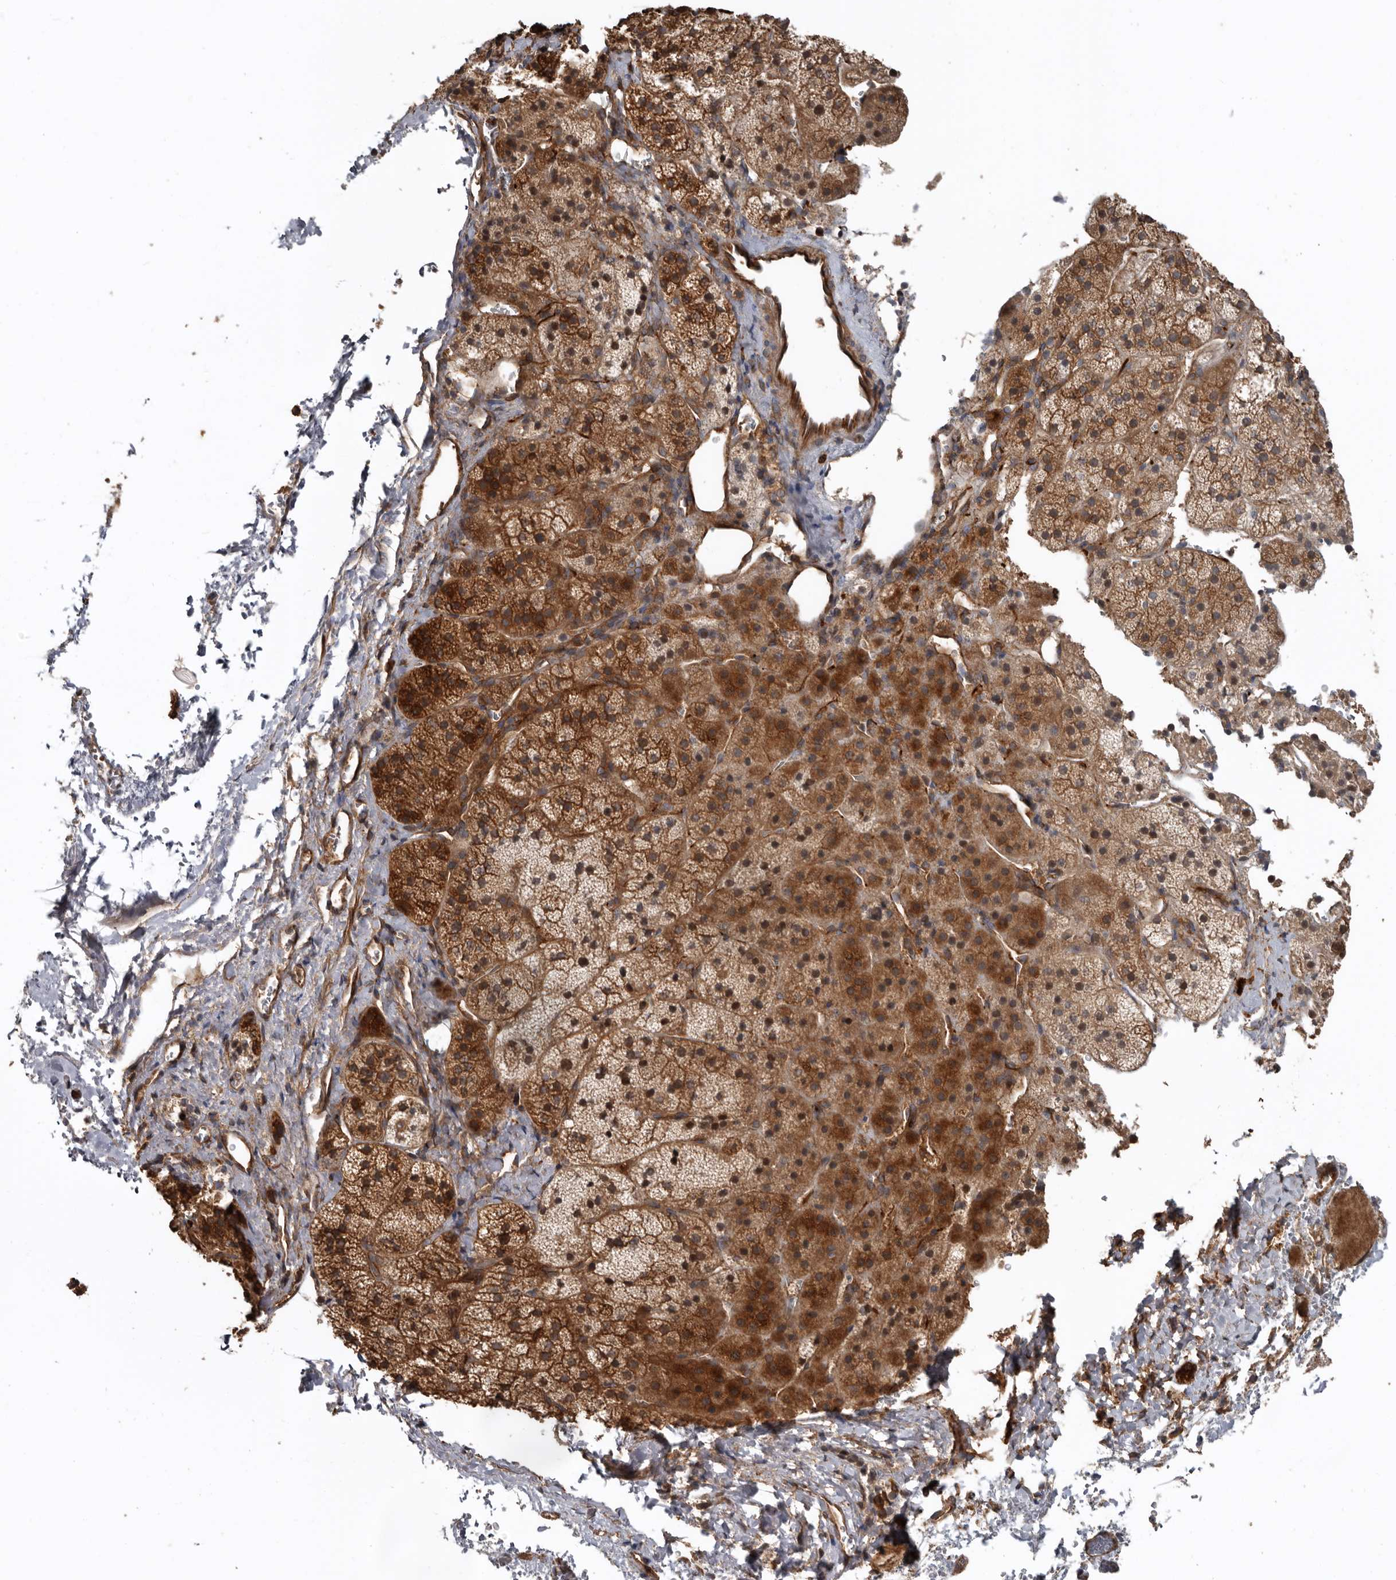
{"staining": {"intensity": "moderate", "quantity": ">75%", "location": "cytoplasmic/membranous"}, "tissue": "adrenal gland", "cell_type": "Glandular cells", "image_type": "normal", "snomed": [{"axis": "morphology", "description": "Normal tissue, NOS"}, {"axis": "topography", "description": "Adrenal gland"}], "caption": "Brown immunohistochemical staining in unremarkable human adrenal gland shows moderate cytoplasmic/membranous positivity in approximately >75% of glandular cells. (DAB (3,3'-diaminobenzidine) IHC, brown staining for protein, blue staining for nuclei).", "gene": "EXOC3L1", "patient": {"sex": "female", "age": 44}}